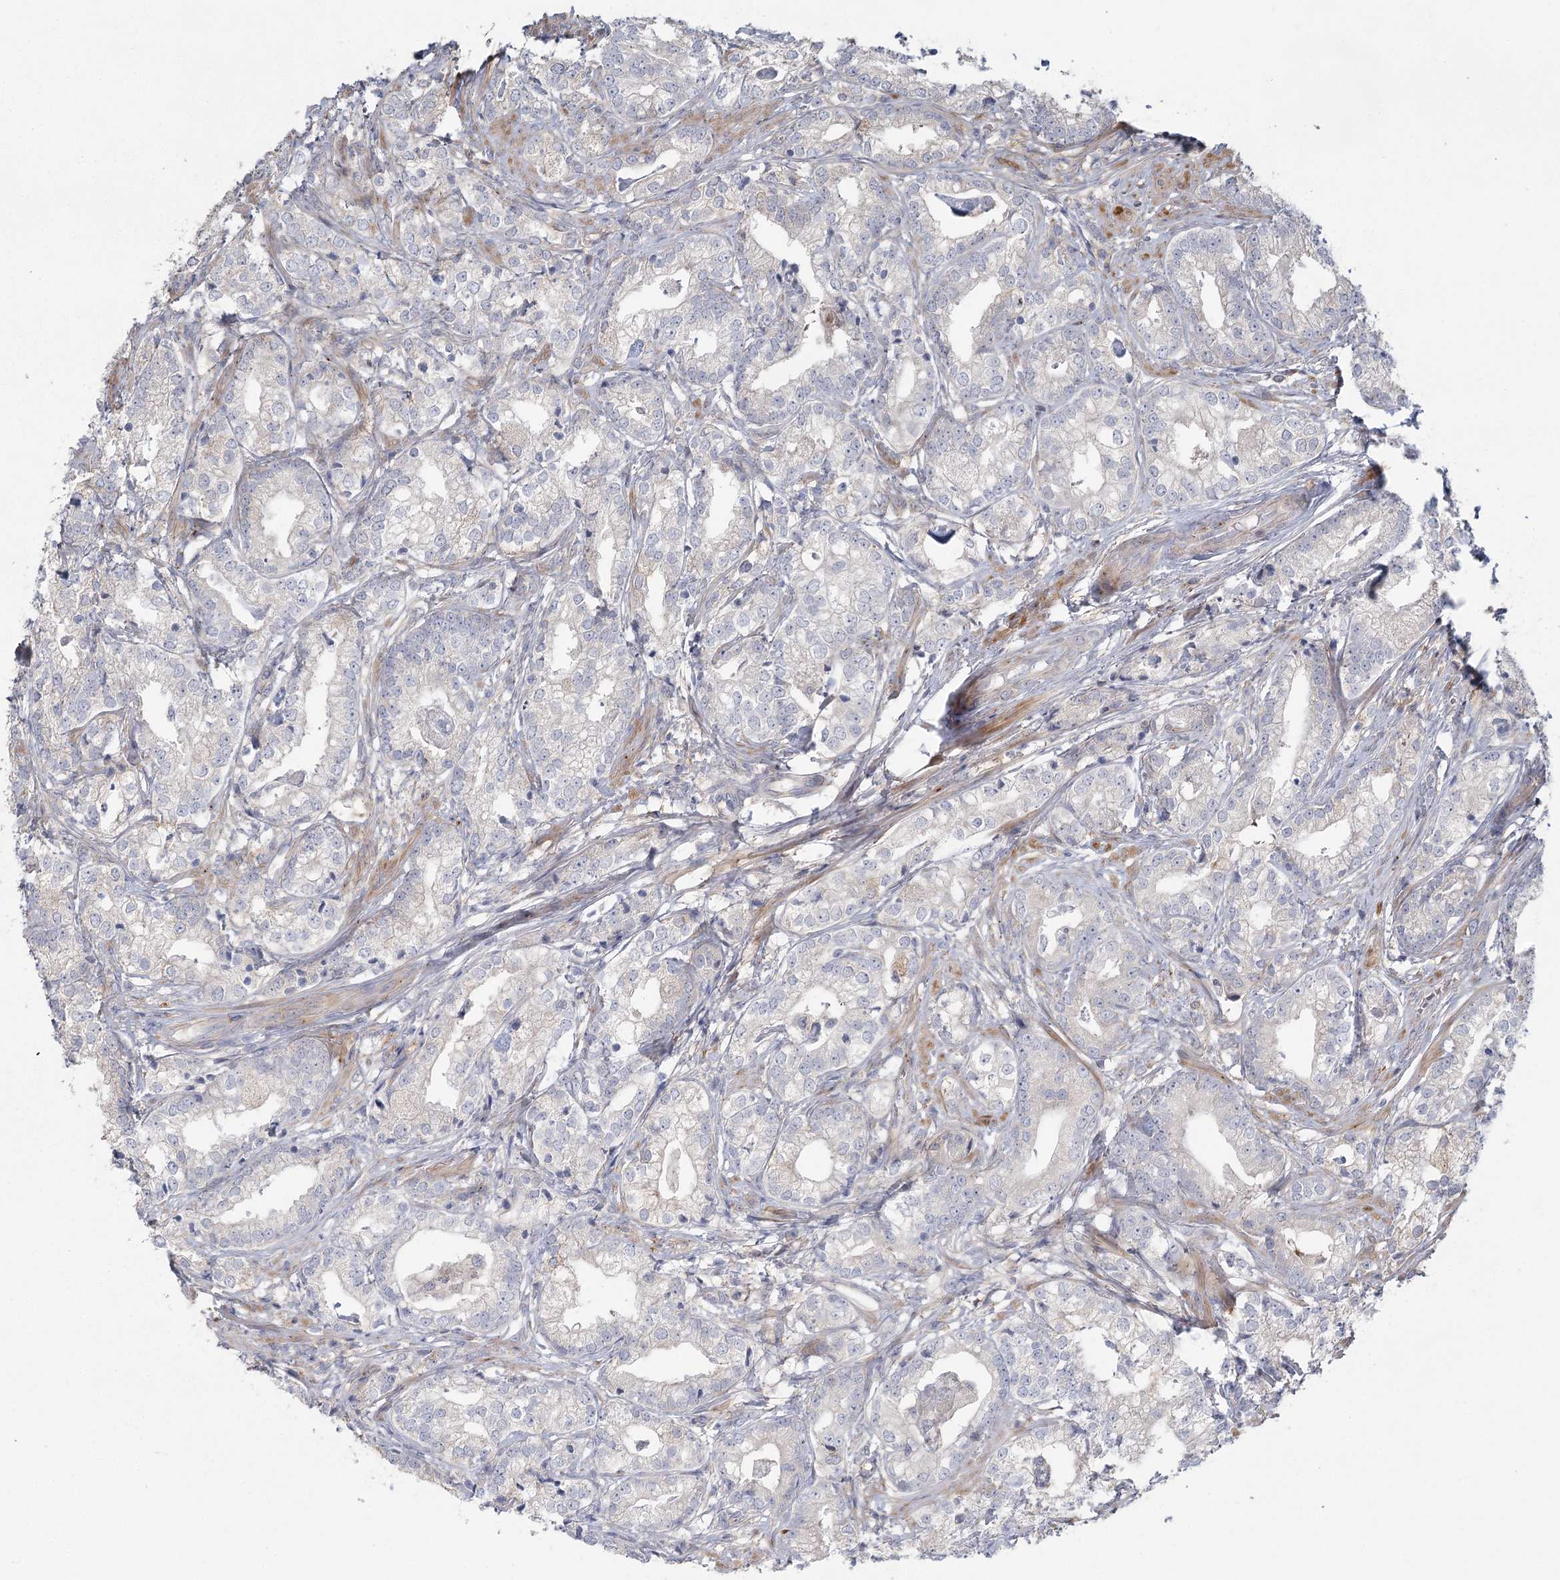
{"staining": {"intensity": "negative", "quantity": "none", "location": "none"}, "tissue": "prostate cancer", "cell_type": "Tumor cells", "image_type": "cancer", "snomed": [{"axis": "morphology", "description": "Adenocarcinoma, High grade"}, {"axis": "topography", "description": "Prostate"}], "caption": "The photomicrograph reveals no staining of tumor cells in high-grade adenocarcinoma (prostate). Nuclei are stained in blue.", "gene": "FAM110C", "patient": {"sex": "male", "age": 69}}